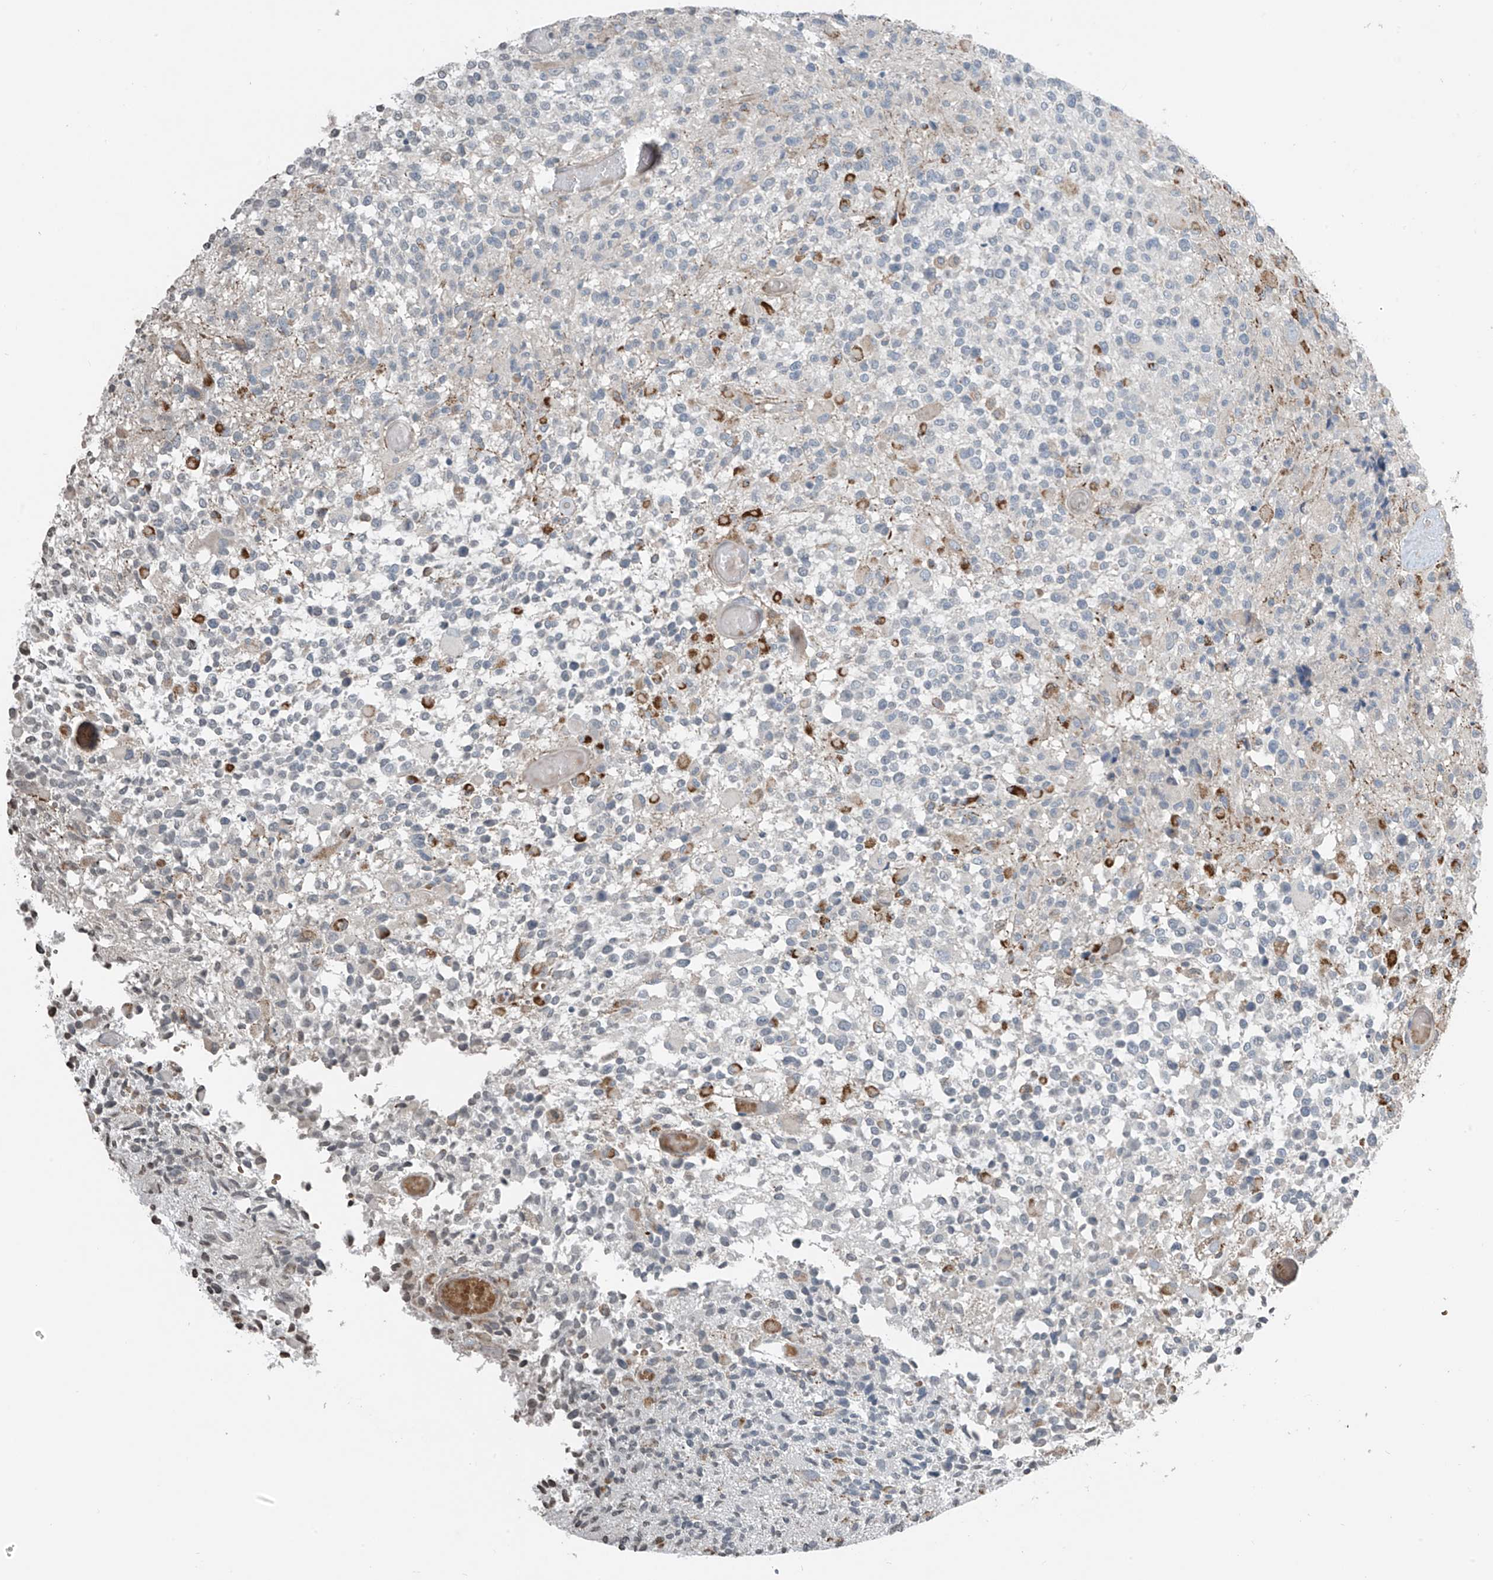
{"staining": {"intensity": "negative", "quantity": "none", "location": "none"}, "tissue": "glioma", "cell_type": "Tumor cells", "image_type": "cancer", "snomed": [{"axis": "morphology", "description": "Glioma, malignant, High grade"}, {"axis": "morphology", "description": "Glioblastoma, NOS"}, {"axis": "topography", "description": "Brain"}], "caption": "Tumor cells are negative for brown protein staining in malignant glioma (high-grade).", "gene": "HOXA11", "patient": {"sex": "male", "age": 60}}